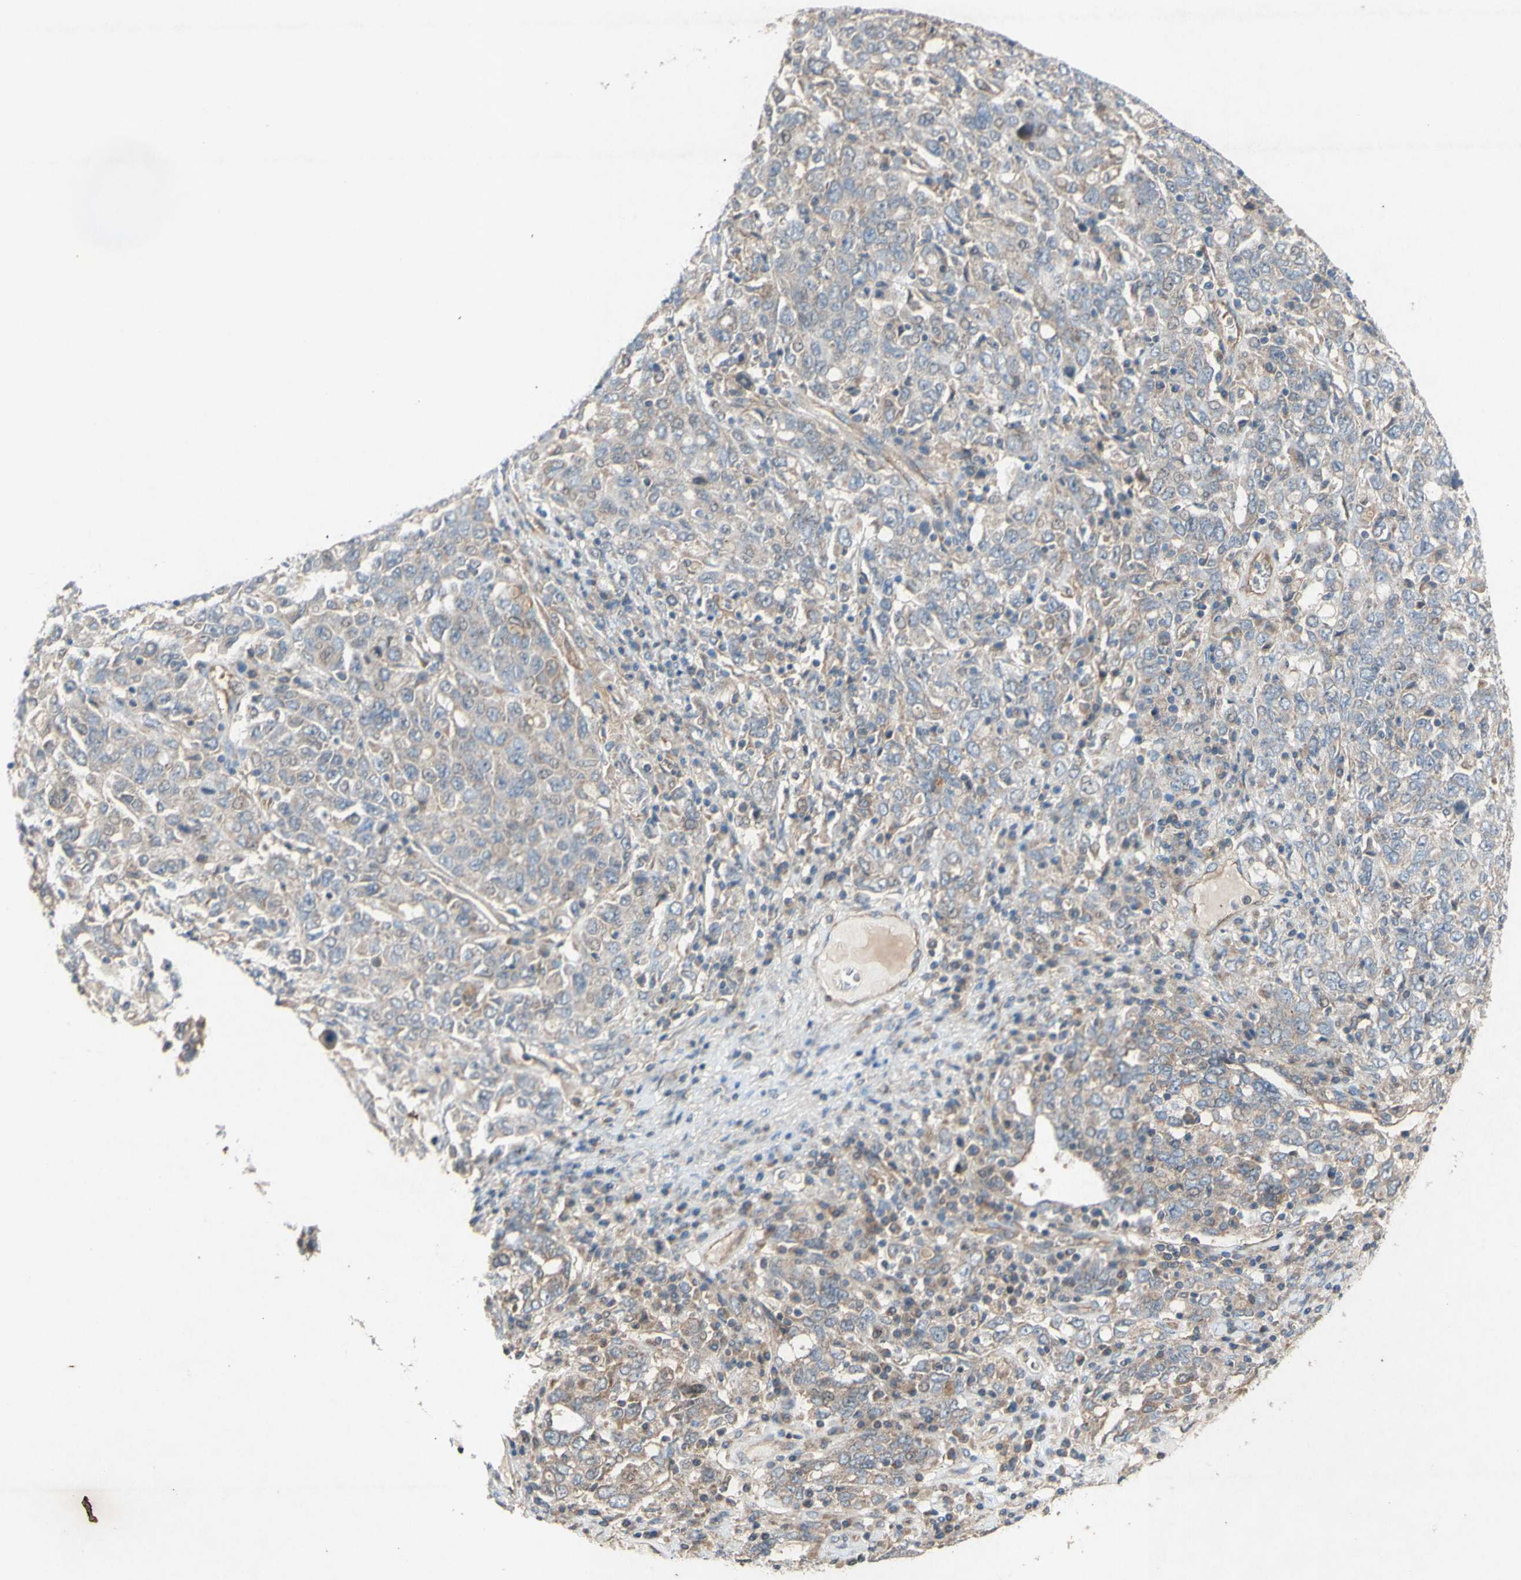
{"staining": {"intensity": "weak", "quantity": ">75%", "location": "cytoplasmic/membranous"}, "tissue": "ovarian cancer", "cell_type": "Tumor cells", "image_type": "cancer", "snomed": [{"axis": "morphology", "description": "Carcinoma, endometroid"}, {"axis": "topography", "description": "Ovary"}], "caption": "Immunohistochemistry (DAB) staining of human endometroid carcinoma (ovarian) displays weak cytoplasmic/membranous protein staining in approximately >75% of tumor cells.", "gene": "TST", "patient": {"sex": "female", "age": 62}}